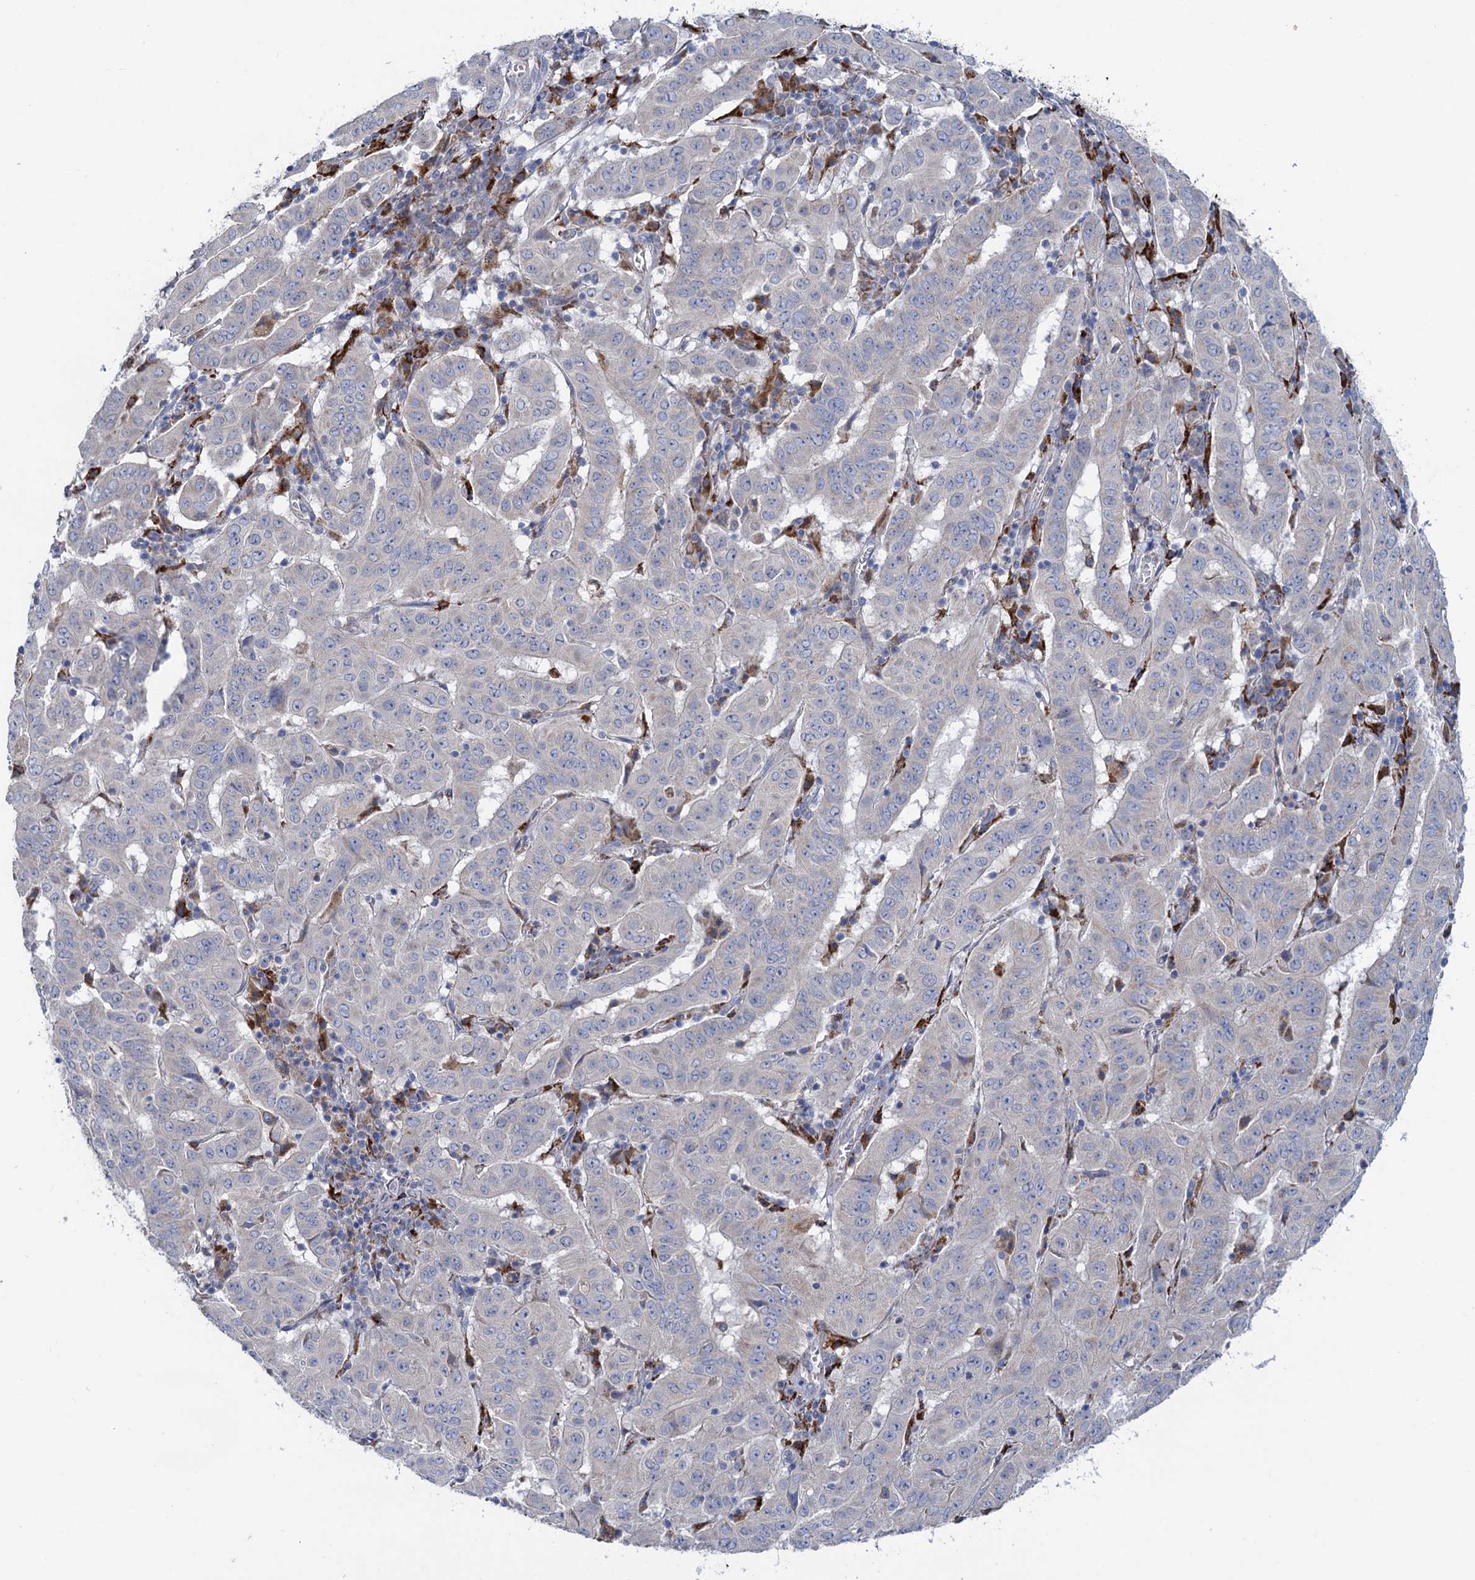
{"staining": {"intensity": "negative", "quantity": "none", "location": "none"}, "tissue": "pancreatic cancer", "cell_type": "Tumor cells", "image_type": "cancer", "snomed": [{"axis": "morphology", "description": "Adenocarcinoma, NOS"}, {"axis": "topography", "description": "Pancreas"}], "caption": "An image of human pancreatic cancer (adenocarcinoma) is negative for staining in tumor cells.", "gene": "ANKS3", "patient": {"sex": "male", "age": 63}}